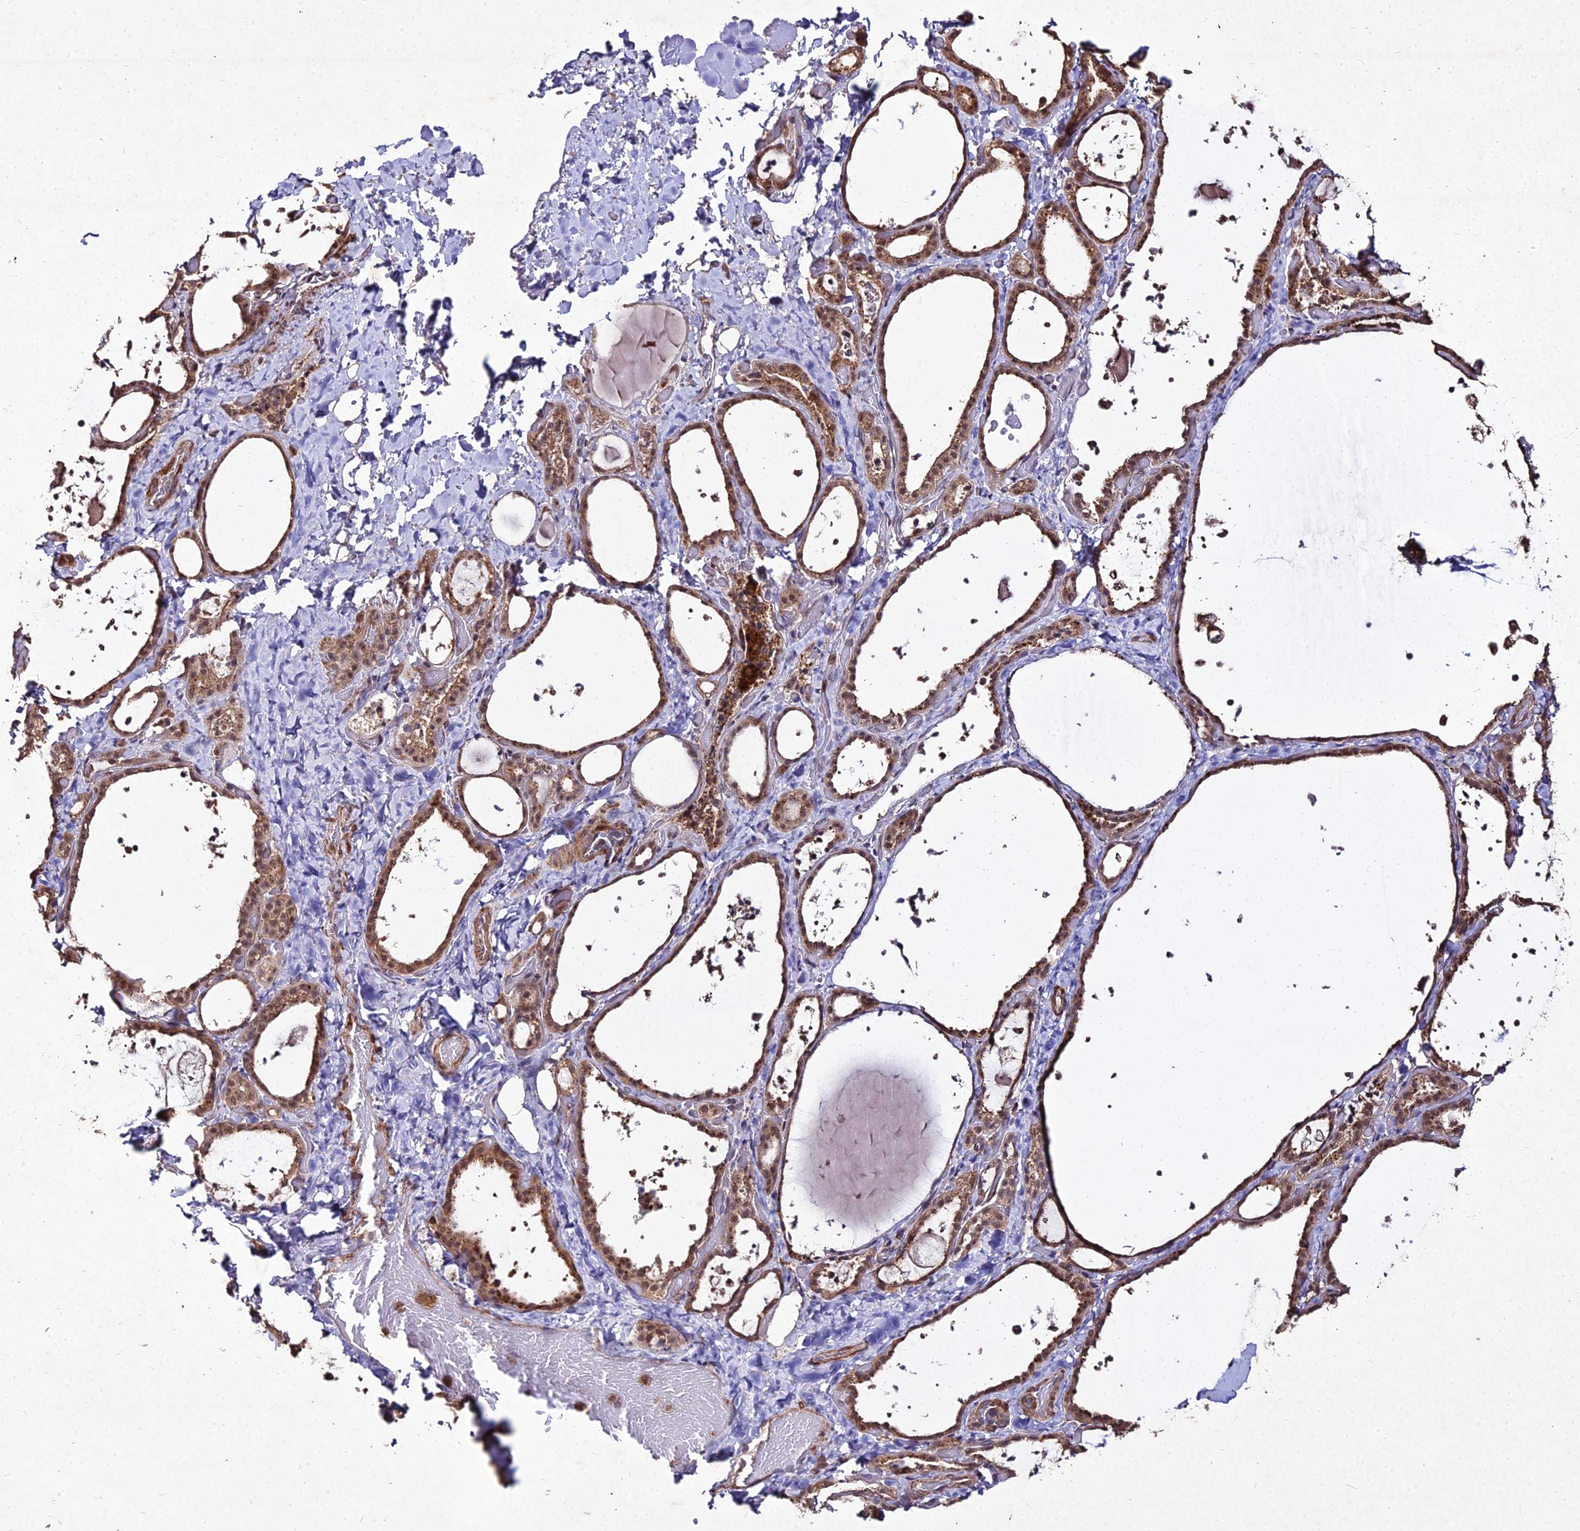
{"staining": {"intensity": "moderate", "quantity": ">75%", "location": "cytoplasmic/membranous,nuclear"}, "tissue": "thyroid gland", "cell_type": "Glandular cells", "image_type": "normal", "snomed": [{"axis": "morphology", "description": "Normal tissue, NOS"}, {"axis": "topography", "description": "Thyroid gland"}], "caption": "A high-resolution histopathology image shows immunohistochemistry (IHC) staining of normal thyroid gland, which displays moderate cytoplasmic/membranous,nuclear expression in approximately >75% of glandular cells. Using DAB (3,3'-diaminobenzidine) (brown) and hematoxylin (blue) stains, captured at high magnification using brightfield microscopy.", "gene": "ZNF766", "patient": {"sex": "female", "age": 44}}